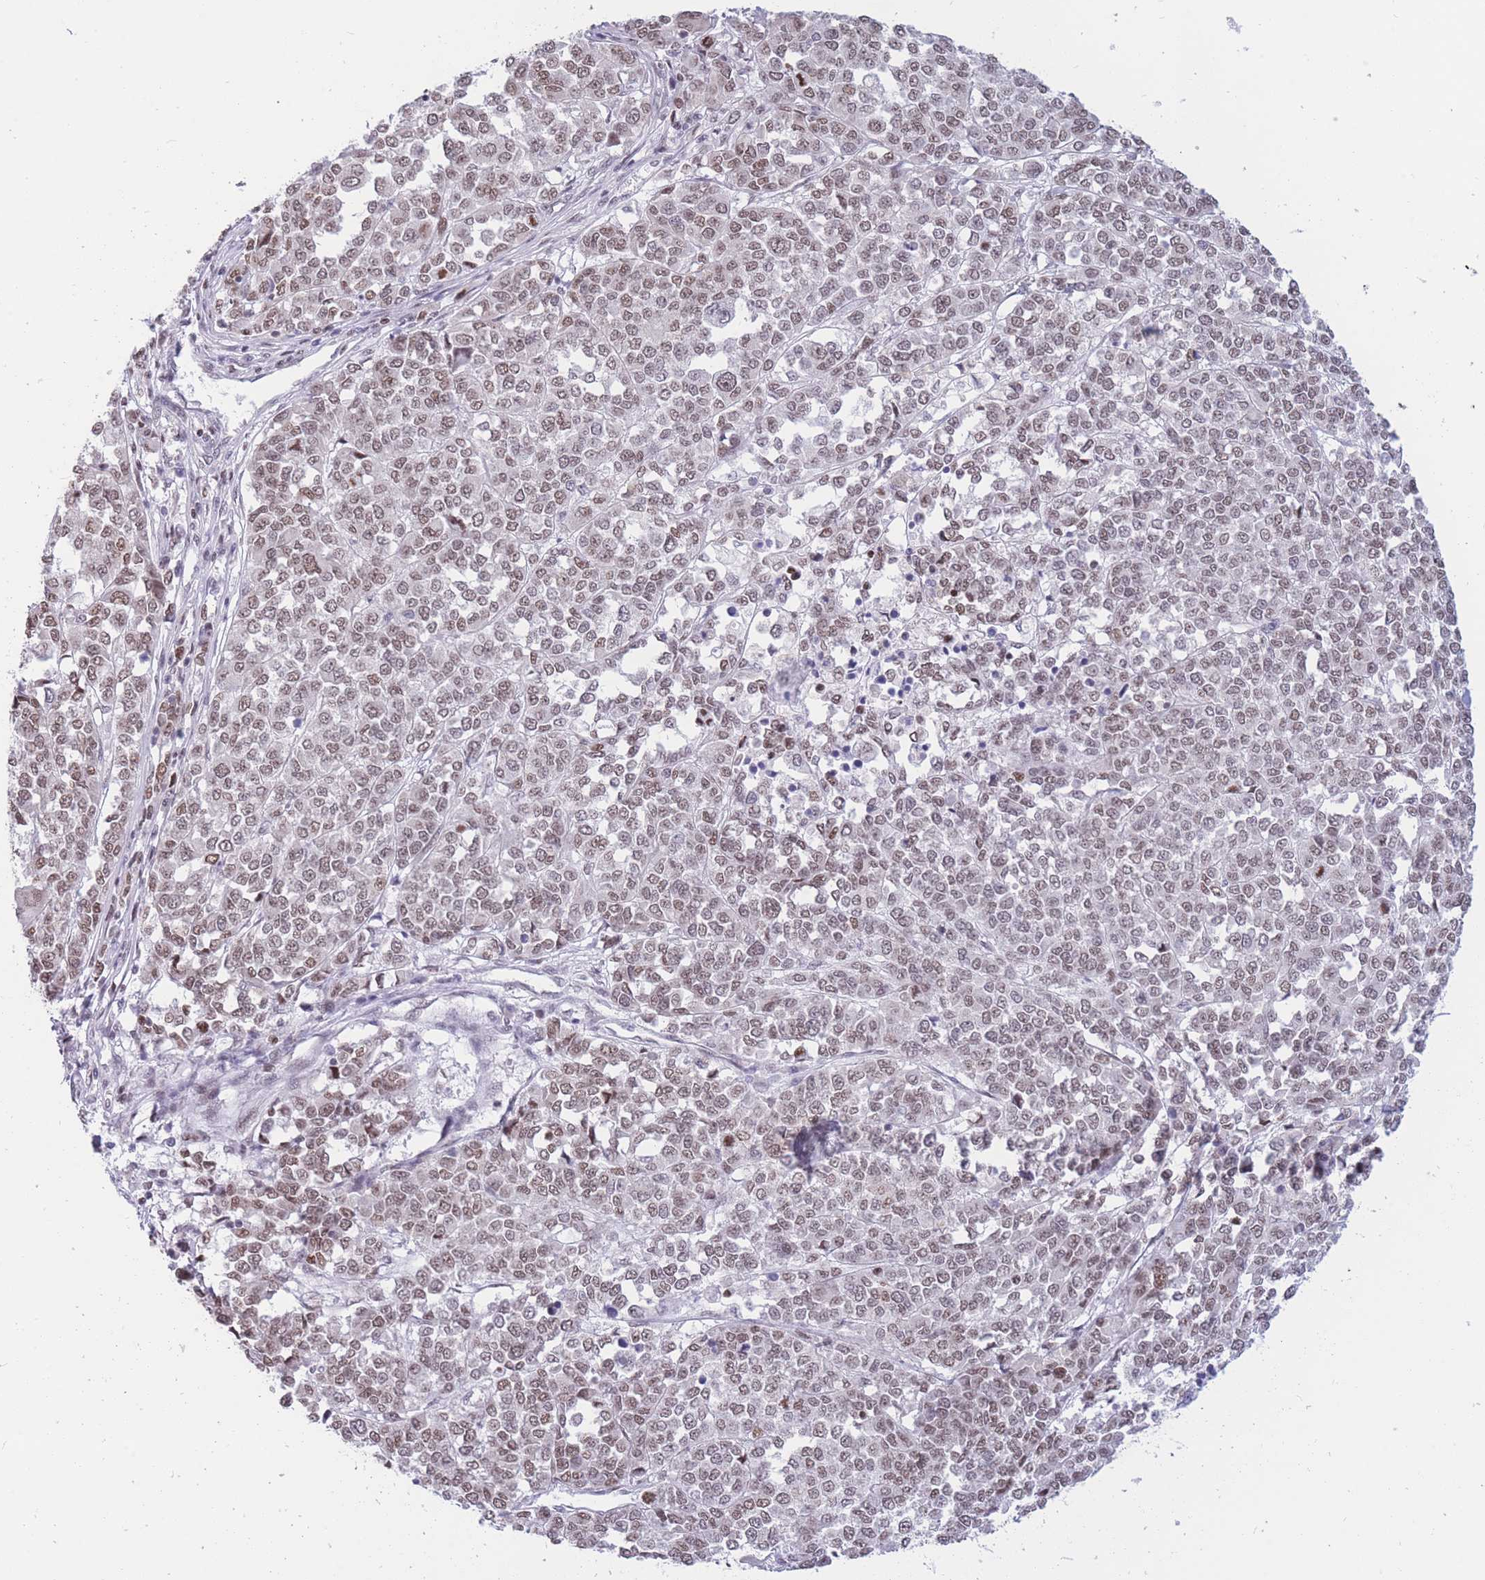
{"staining": {"intensity": "weak", "quantity": ">75%", "location": "nuclear"}, "tissue": "melanoma", "cell_type": "Tumor cells", "image_type": "cancer", "snomed": [{"axis": "morphology", "description": "Malignant melanoma, Metastatic site"}, {"axis": "topography", "description": "Lymph node"}], "caption": "This histopathology image shows malignant melanoma (metastatic site) stained with immunohistochemistry (IHC) to label a protein in brown. The nuclear of tumor cells show weak positivity for the protein. Nuclei are counter-stained blue.", "gene": "HMGN1", "patient": {"sex": "male", "age": 44}}